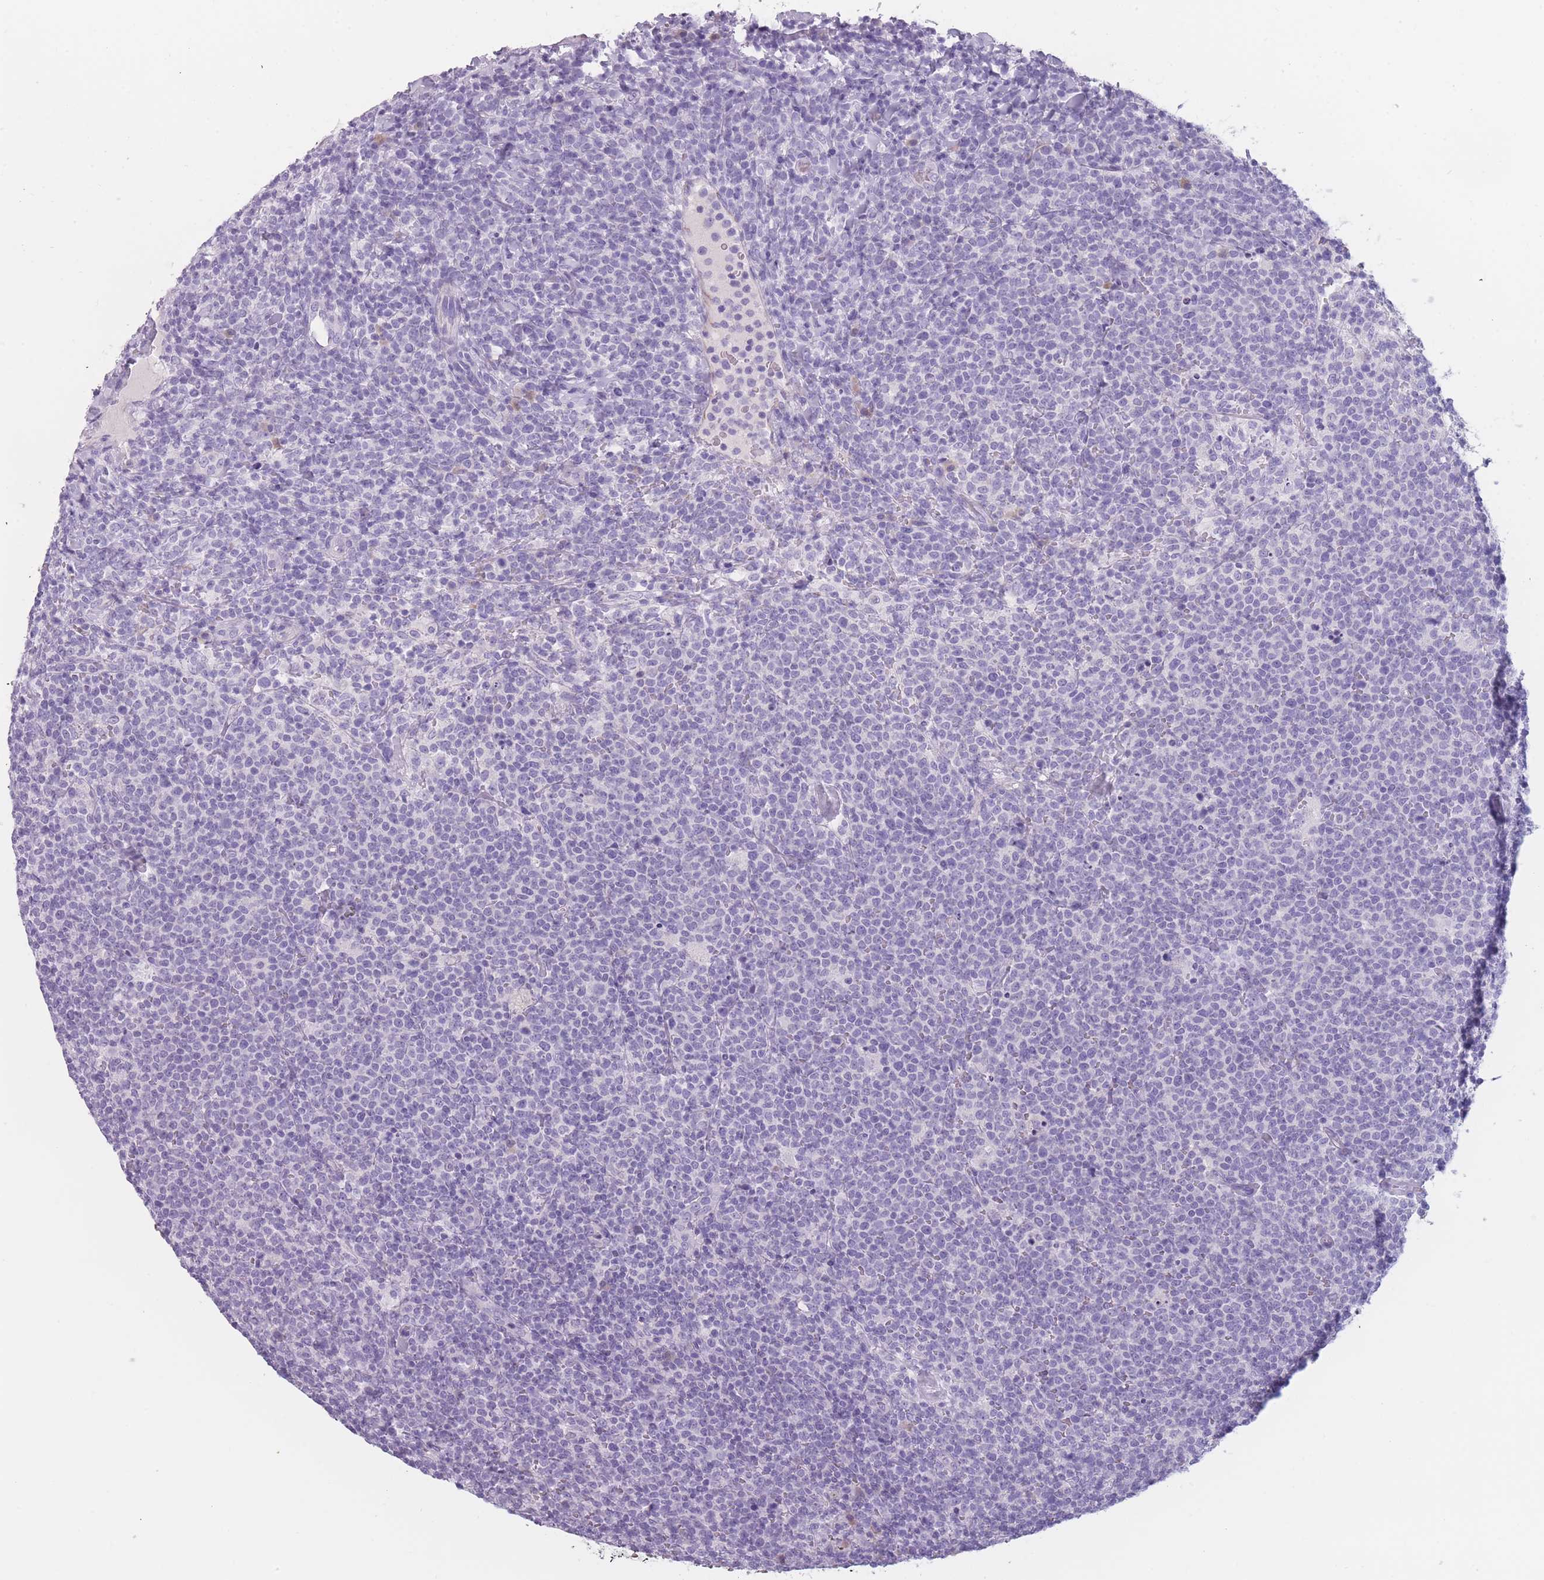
{"staining": {"intensity": "negative", "quantity": "none", "location": "none"}, "tissue": "lymphoma", "cell_type": "Tumor cells", "image_type": "cancer", "snomed": [{"axis": "morphology", "description": "Malignant lymphoma, non-Hodgkin's type, High grade"}, {"axis": "topography", "description": "Lymph node"}], "caption": "This is an immunohistochemistry image of human lymphoma. There is no positivity in tumor cells.", "gene": "PPFIA3", "patient": {"sex": "male", "age": 61}}